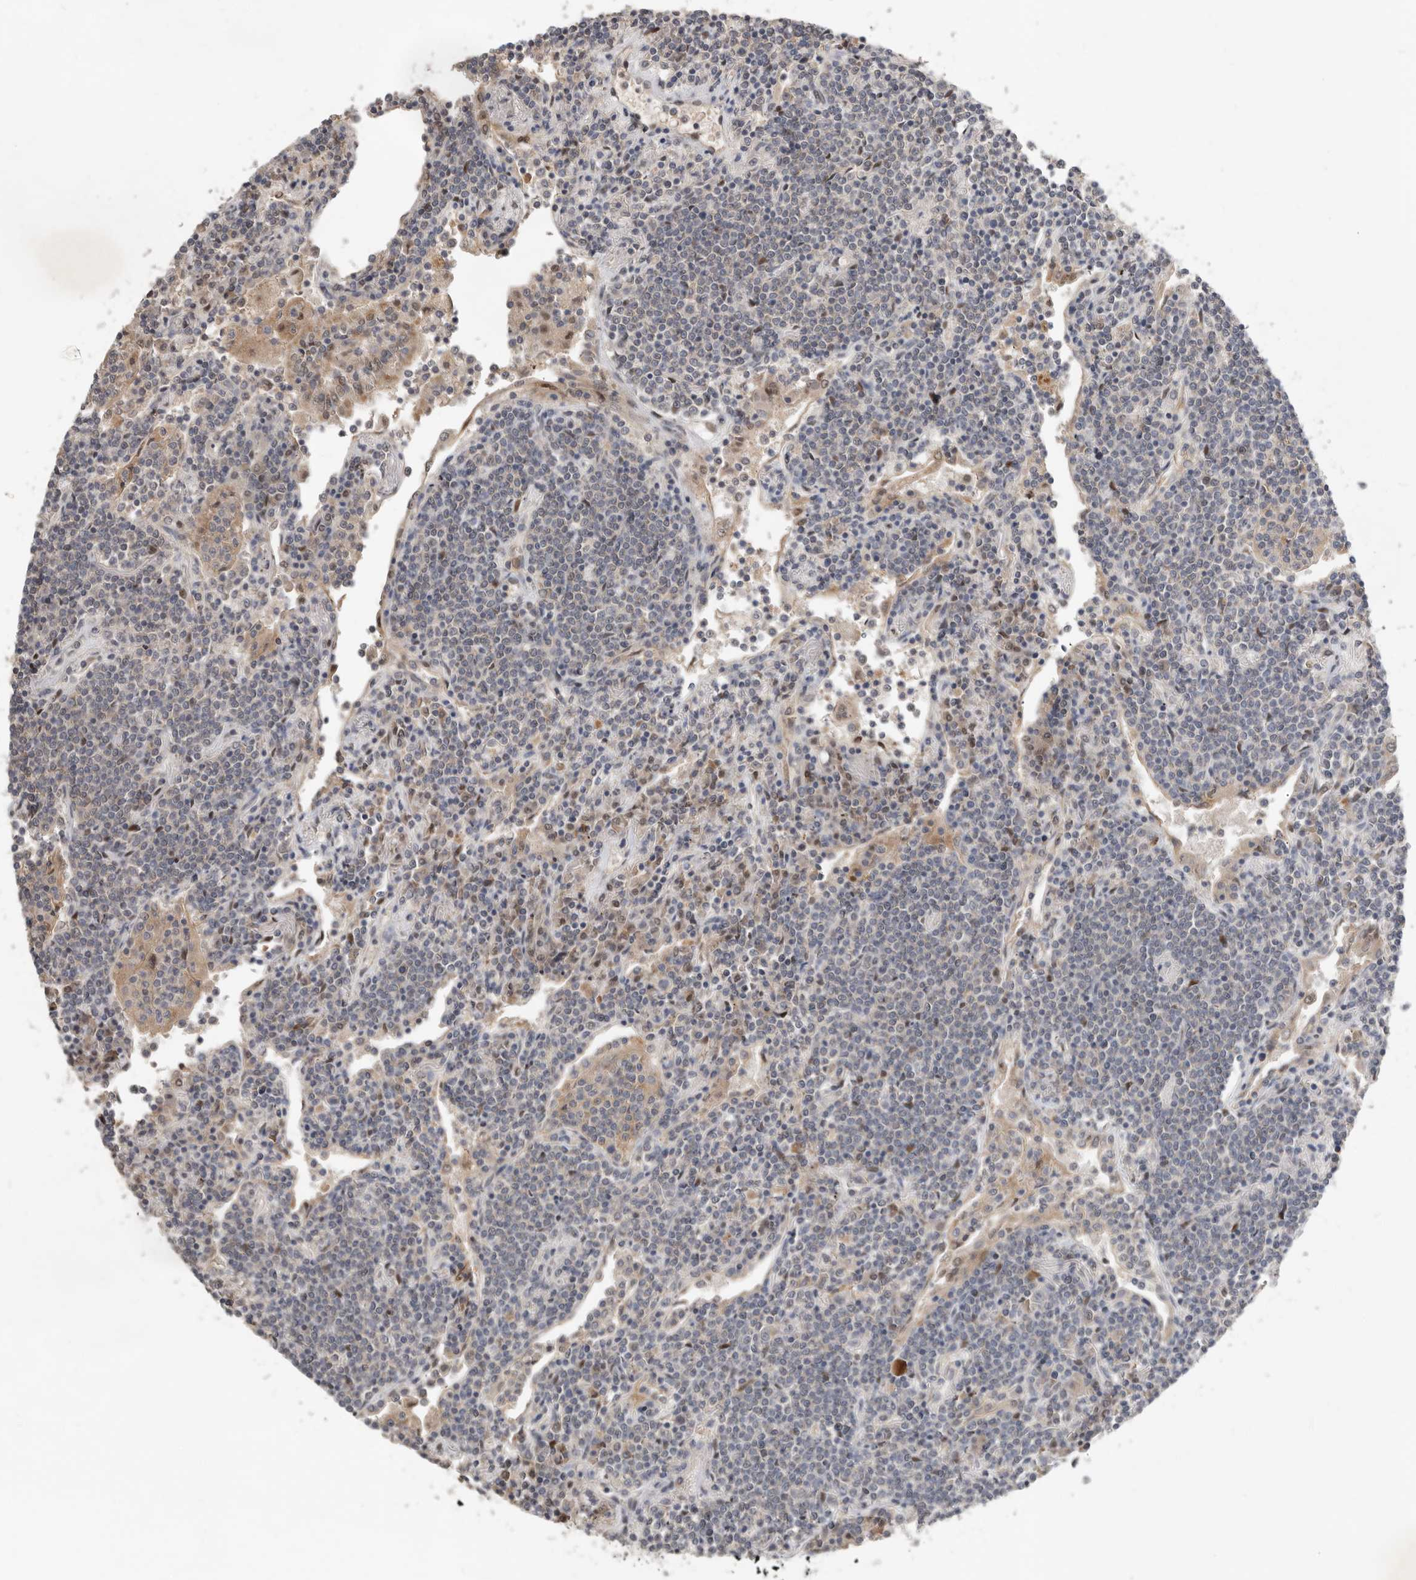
{"staining": {"intensity": "negative", "quantity": "none", "location": "none"}, "tissue": "lymphoma", "cell_type": "Tumor cells", "image_type": "cancer", "snomed": [{"axis": "morphology", "description": "Malignant lymphoma, non-Hodgkin's type, Low grade"}, {"axis": "topography", "description": "Lung"}], "caption": "Immunohistochemistry (IHC) of low-grade malignant lymphoma, non-Hodgkin's type demonstrates no positivity in tumor cells.", "gene": "BRCA2", "patient": {"sex": "female", "age": 71}}